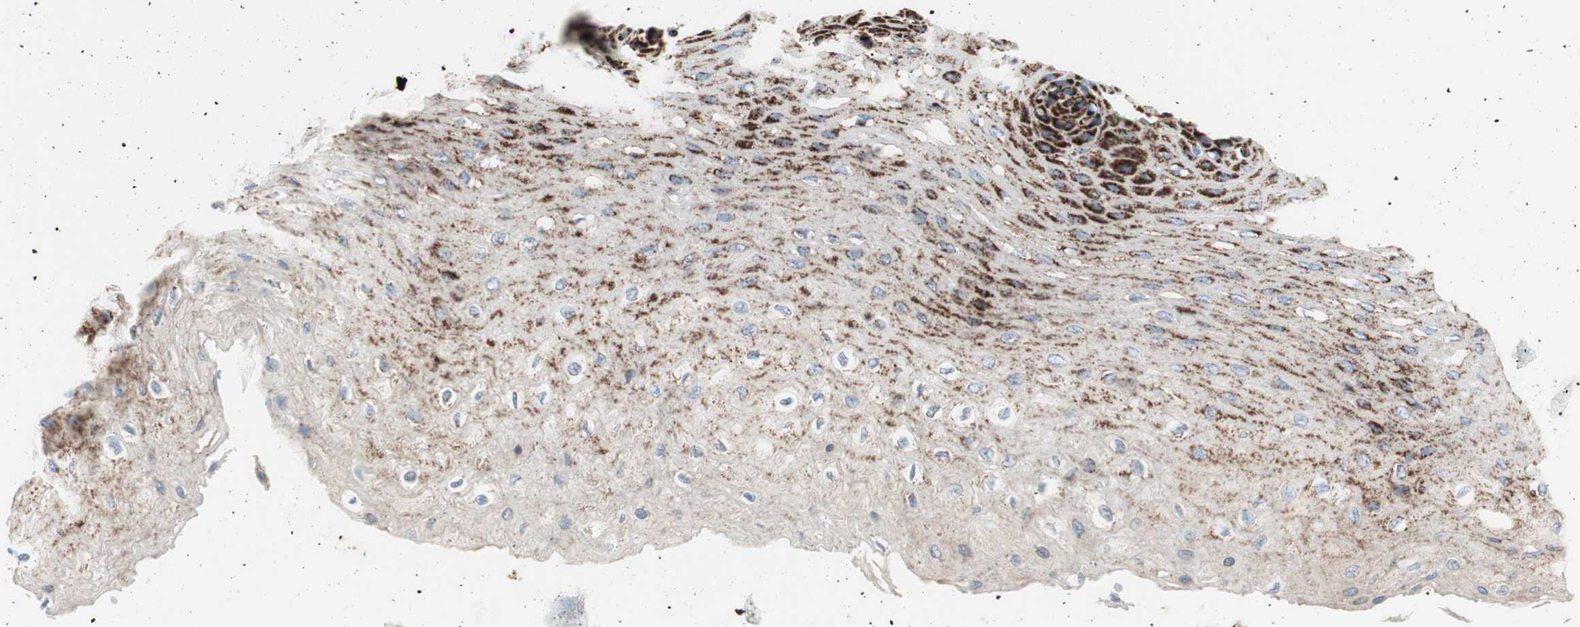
{"staining": {"intensity": "strong", "quantity": "25%-75%", "location": "cytoplasmic/membranous"}, "tissue": "esophagus", "cell_type": "Squamous epithelial cells", "image_type": "normal", "snomed": [{"axis": "morphology", "description": "Normal tissue, NOS"}, {"axis": "topography", "description": "Esophagus"}], "caption": "A high amount of strong cytoplasmic/membranous staining is present in approximately 25%-75% of squamous epithelial cells in benign esophagus.", "gene": "TOMM20", "patient": {"sex": "female", "age": 72}}